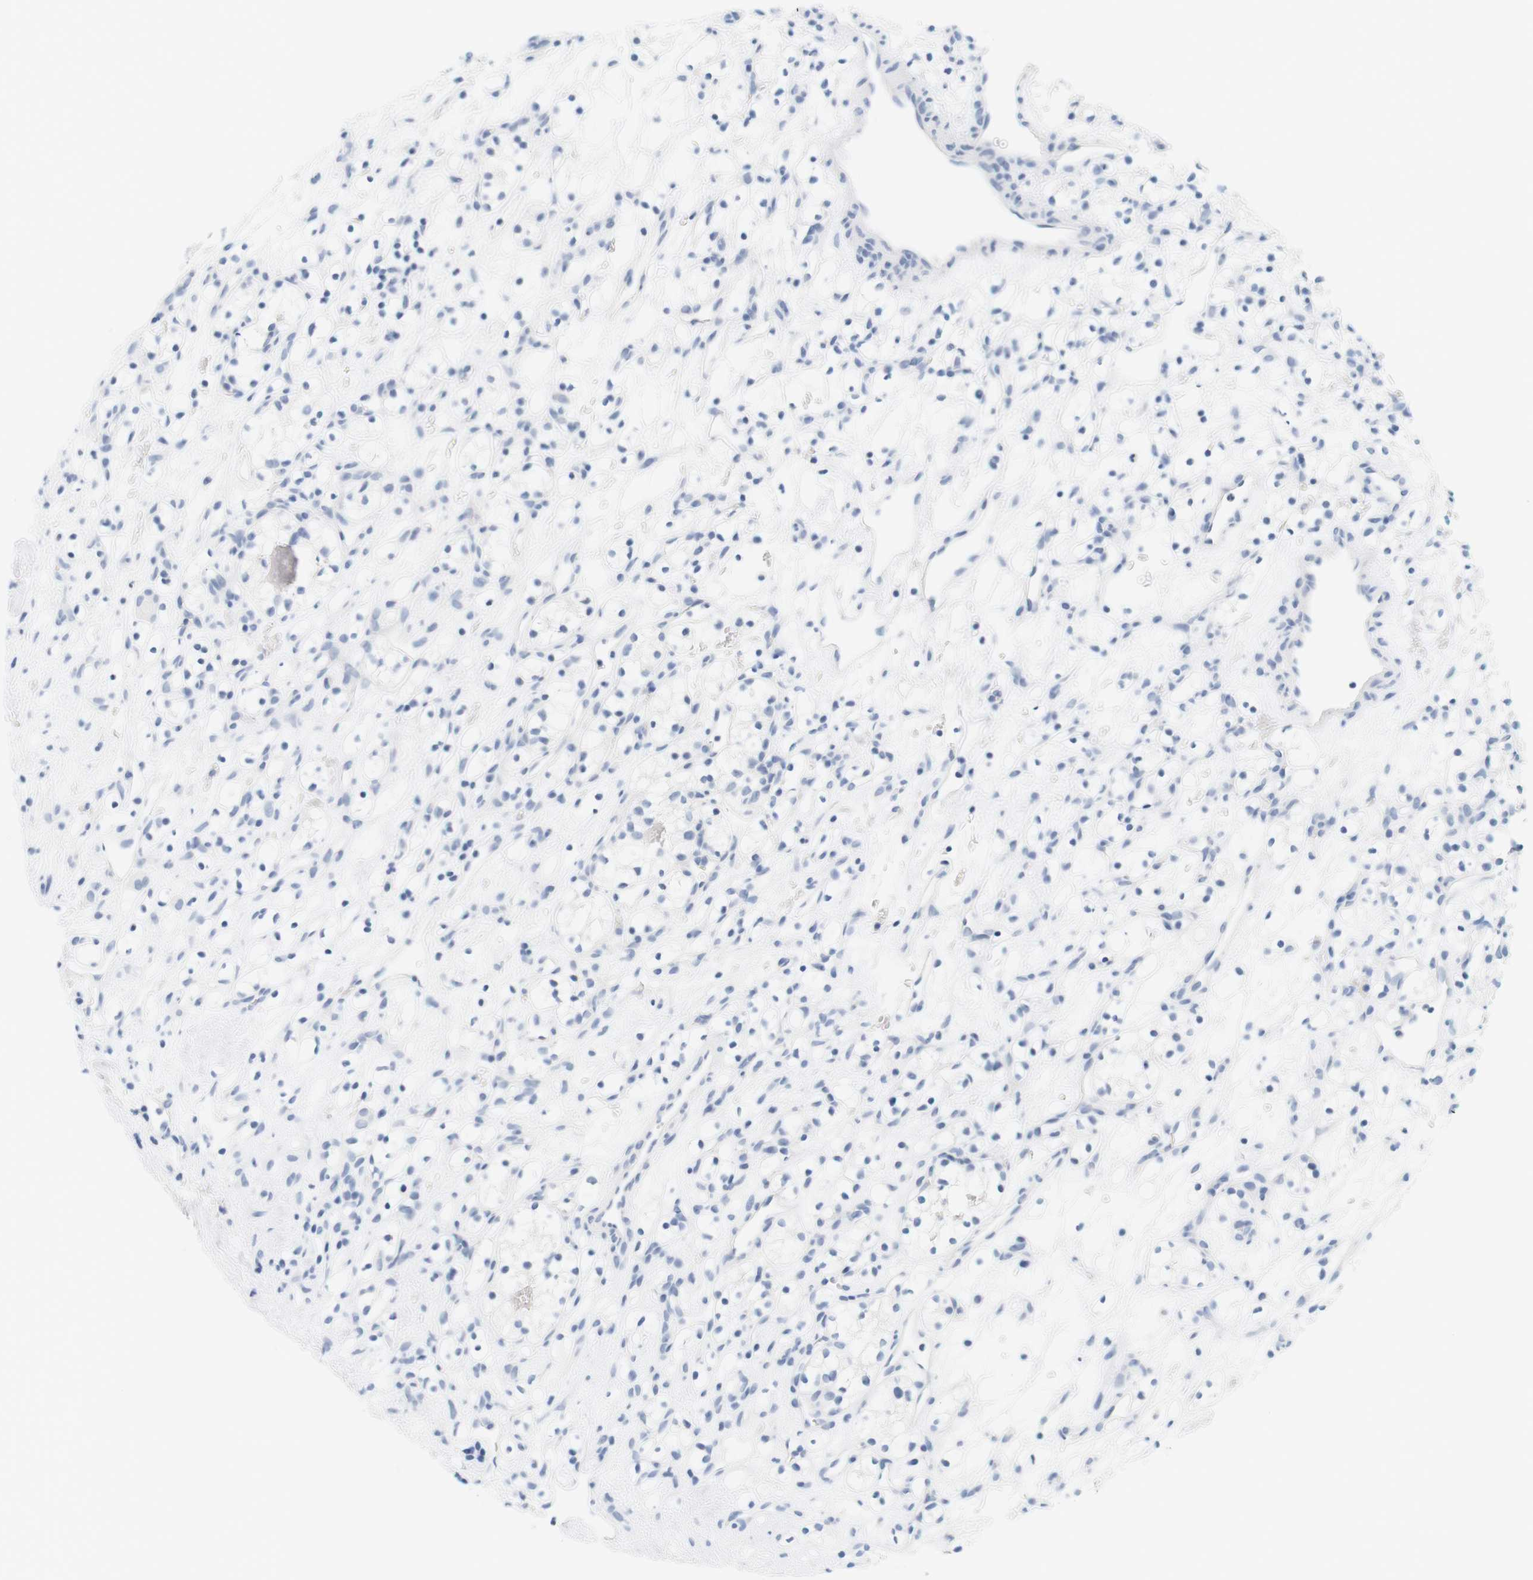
{"staining": {"intensity": "negative", "quantity": "none", "location": "none"}, "tissue": "renal cancer", "cell_type": "Tumor cells", "image_type": "cancer", "snomed": [{"axis": "morphology", "description": "Adenocarcinoma, NOS"}, {"axis": "topography", "description": "Kidney"}], "caption": "An image of human renal adenocarcinoma is negative for staining in tumor cells.", "gene": "OPRM1", "patient": {"sex": "female", "age": 60}}